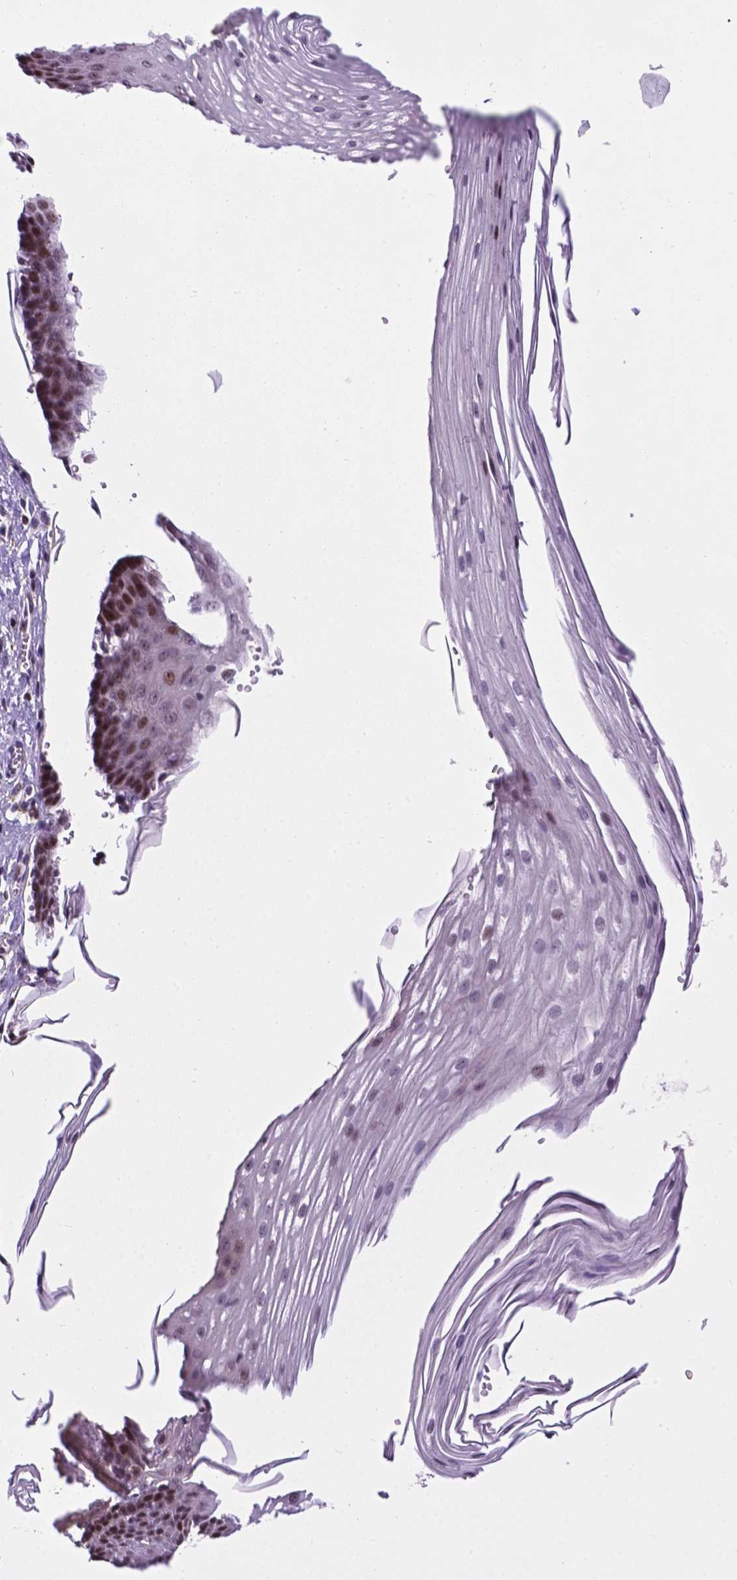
{"staining": {"intensity": "moderate", "quantity": "<25%", "location": "nuclear"}, "tissue": "esophagus", "cell_type": "Squamous epithelial cells", "image_type": "normal", "snomed": [{"axis": "morphology", "description": "Normal tissue, NOS"}, {"axis": "topography", "description": "Esophagus"}], "caption": "DAB (3,3'-diaminobenzidine) immunohistochemical staining of normal human esophagus demonstrates moderate nuclear protein staining in approximately <25% of squamous epithelial cells. The staining was performed using DAB (3,3'-diaminobenzidine), with brown indicating positive protein expression. Nuclei are stained blue with hematoxylin.", "gene": "SMAD2", "patient": {"sex": "male", "age": 62}}